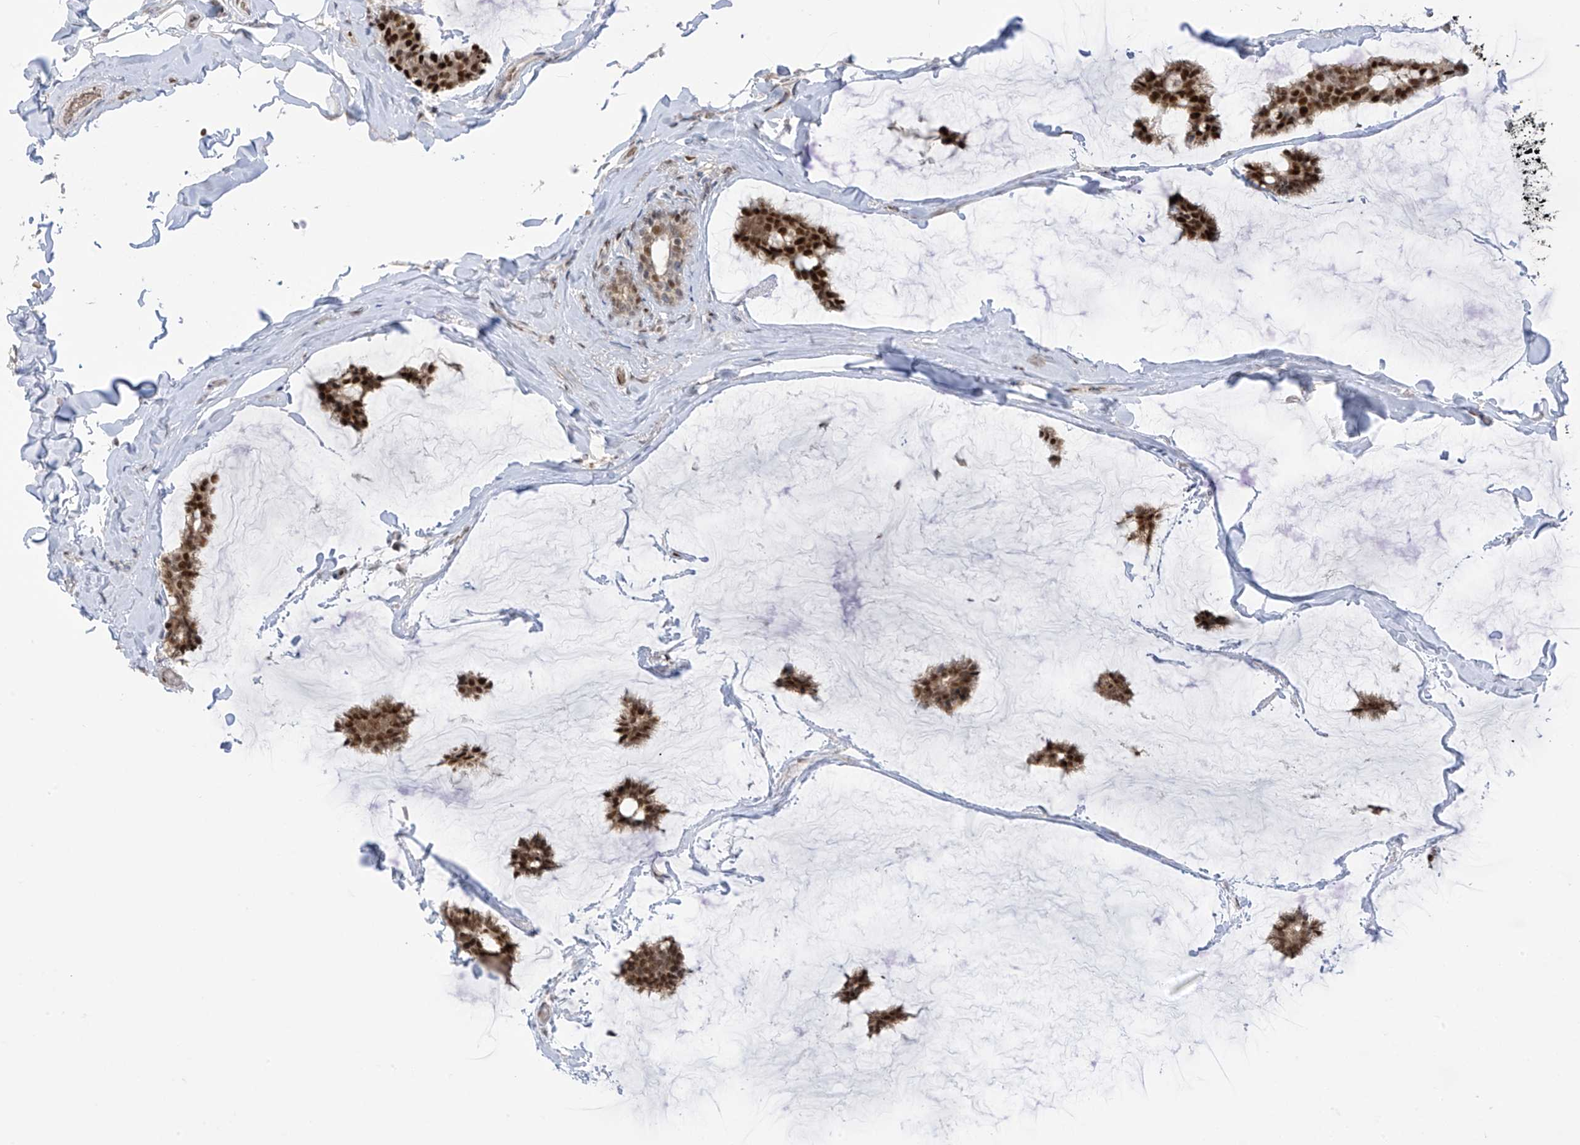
{"staining": {"intensity": "strong", "quantity": ">75%", "location": "nuclear"}, "tissue": "breast cancer", "cell_type": "Tumor cells", "image_type": "cancer", "snomed": [{"axis": "morphology", "description": "Duct carcinoma"}, {"axis": "topography", "description": "Breast"}], "caption": "Breast invasive ductal carcinoma was stained to show a protein in brown. There is high levels of strong nuclear positivity in approximately >75% of tumor cells.", "gene": "ZCWPW2", "patient": {"sex": "female", "age": 93}}